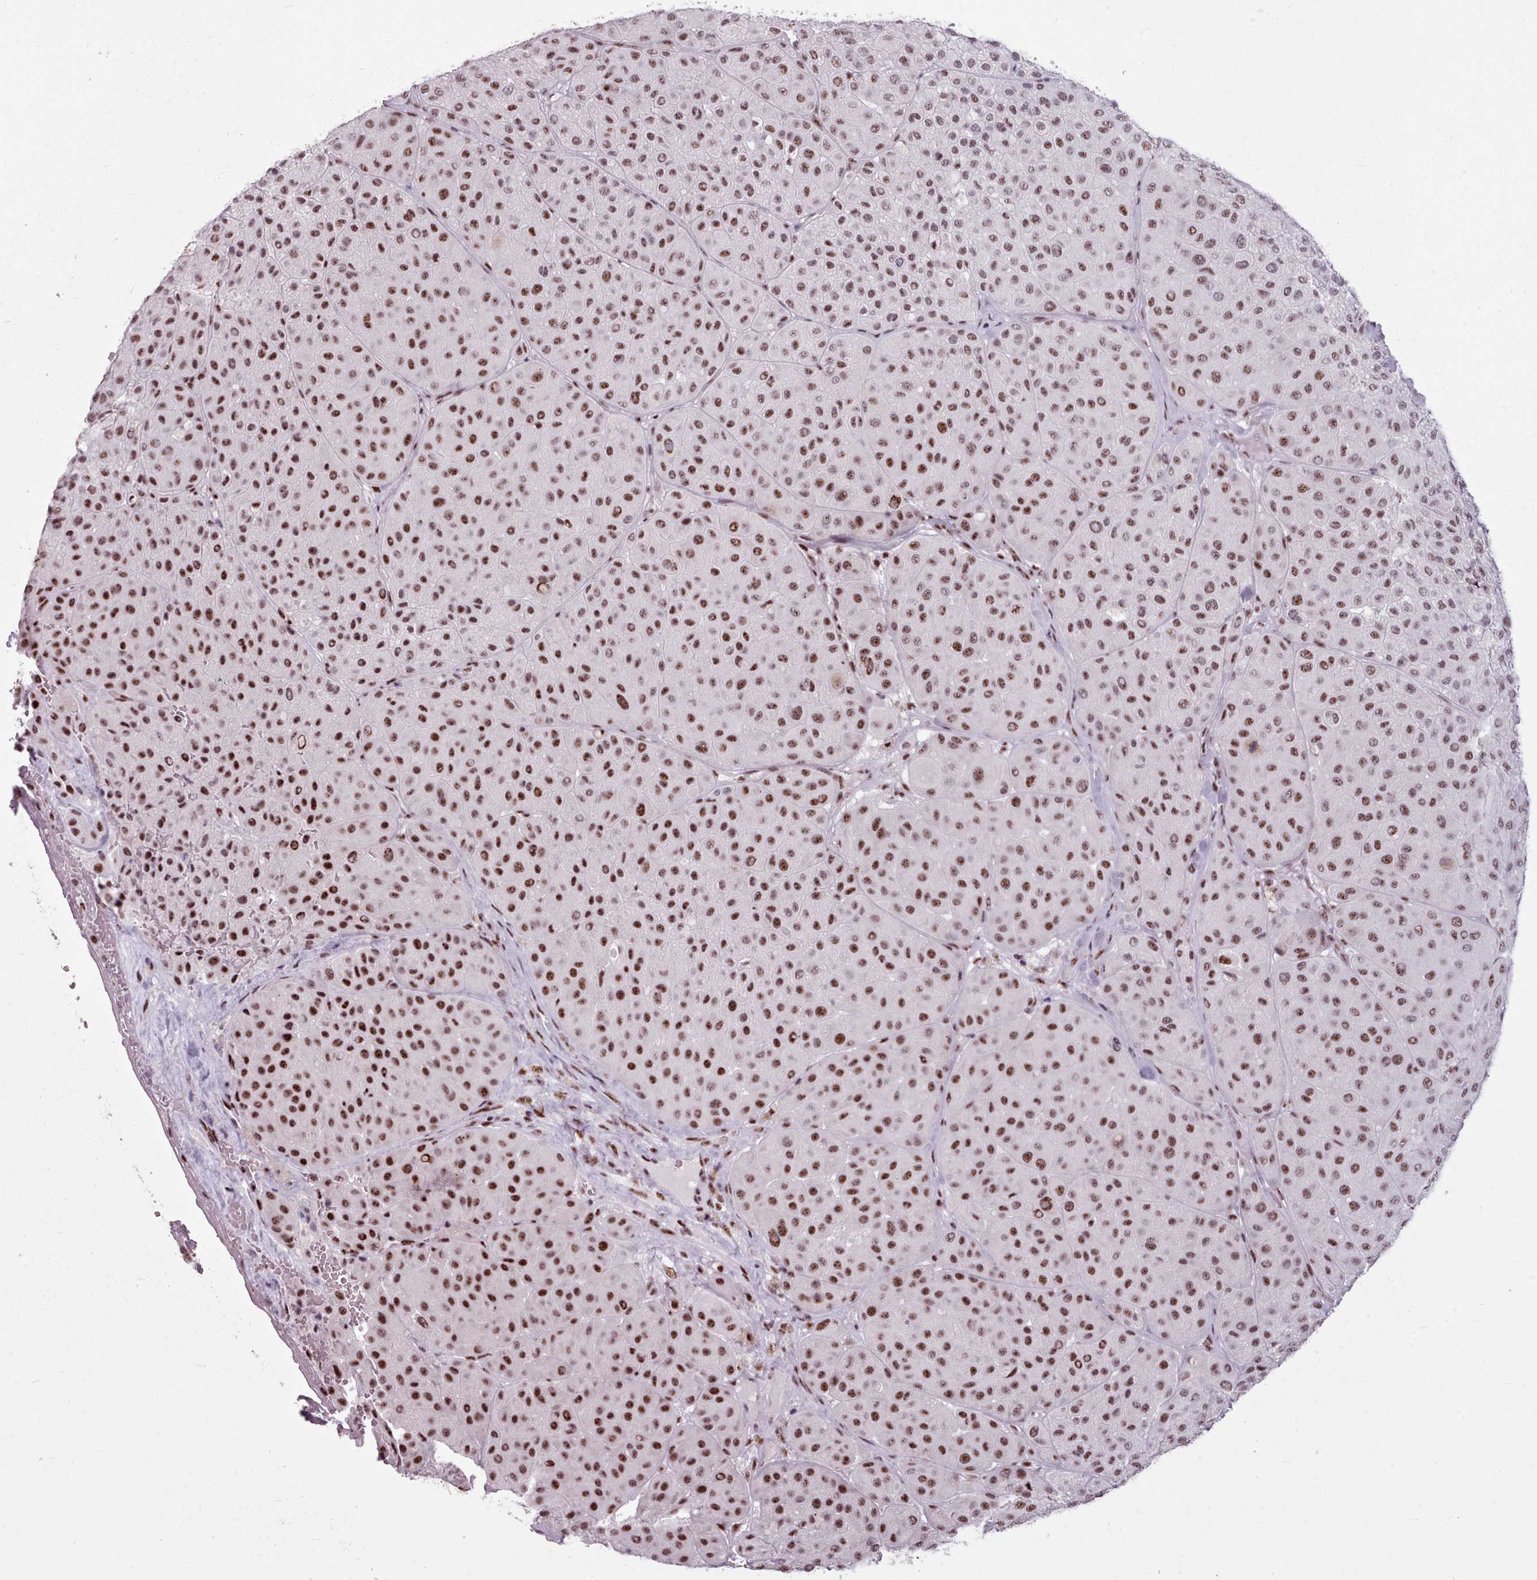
{"staining": {"intensity": "strong", "quantity": ">75%", "location": "nuclear"}, "tissue": "melanoma", "cell_type": "Tumor cells", "image_type": "cancer", "snomed": [{"axis": "morphology", "description": "Malignant melanoma, Metastatic site"}, {"axis": "topography", "description": "Smooth muscle"}], "caption": "About >75% of tumor cells in malignant melanoma (metastatic site) reveal strong nuclear protein expression as visualized by brown immunohistochemical staining.", "gene": "SRRM1", "patient": {"sex": "male", "age": 41}}